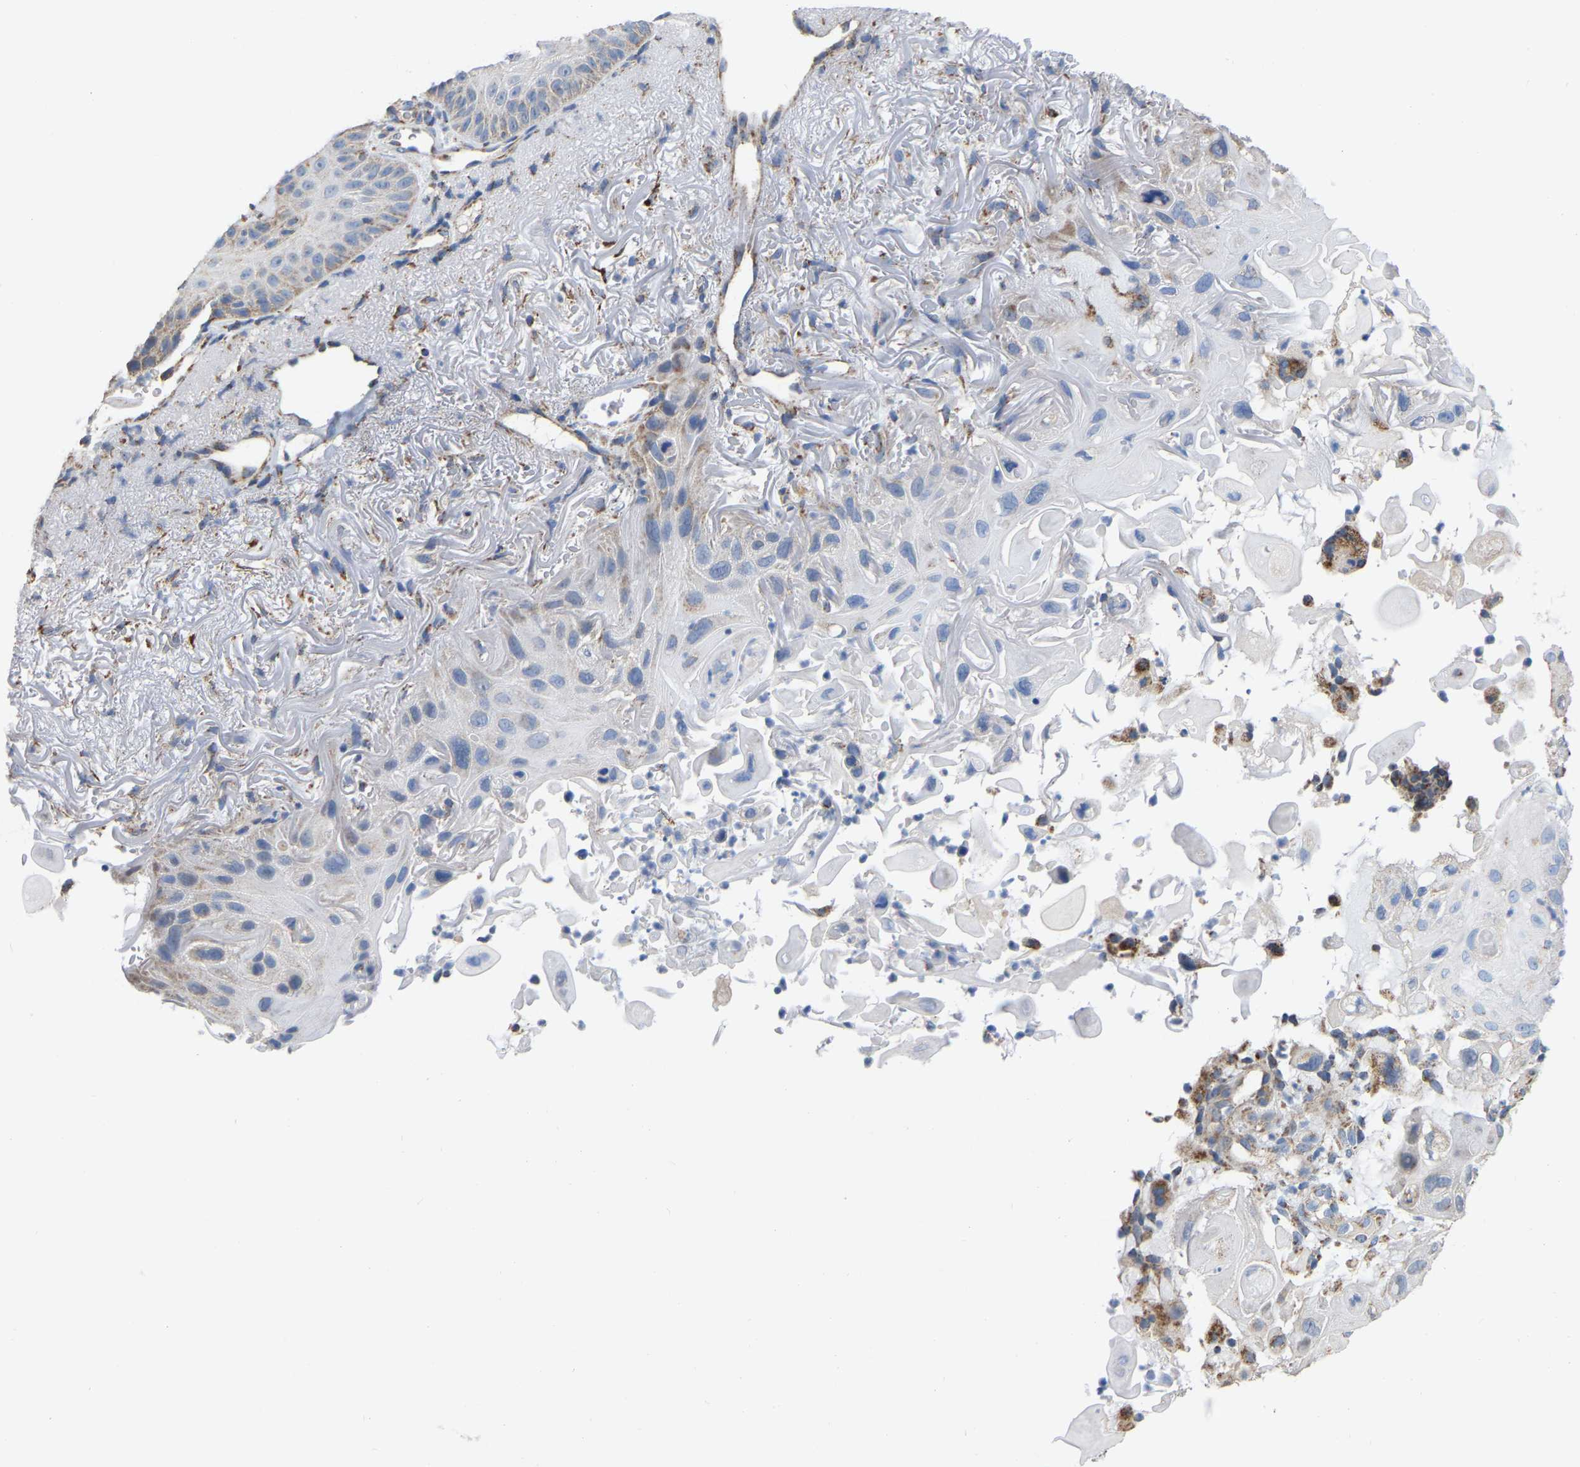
{"staining": {"intensity": "weak", "quantity": "<25%", "location": "cytoplasmic/membranous"}, "tissue": "skin cancer", "cell_type": "Tumor cells", "image_type": "cancer", "snomed": [{"axis": "morphology", "description": "Squamous cell carcinoma, NOS"}, {"axis": "topography", "description": "Skin"}], "caption": "High power microscopy histopathology image of an IHC image of skin cancer (squamous cell carcinoma), revealing no significant expression in tumor cells.", "gene": "CBLB", "patient": {"sex": "female", "age": 77}}